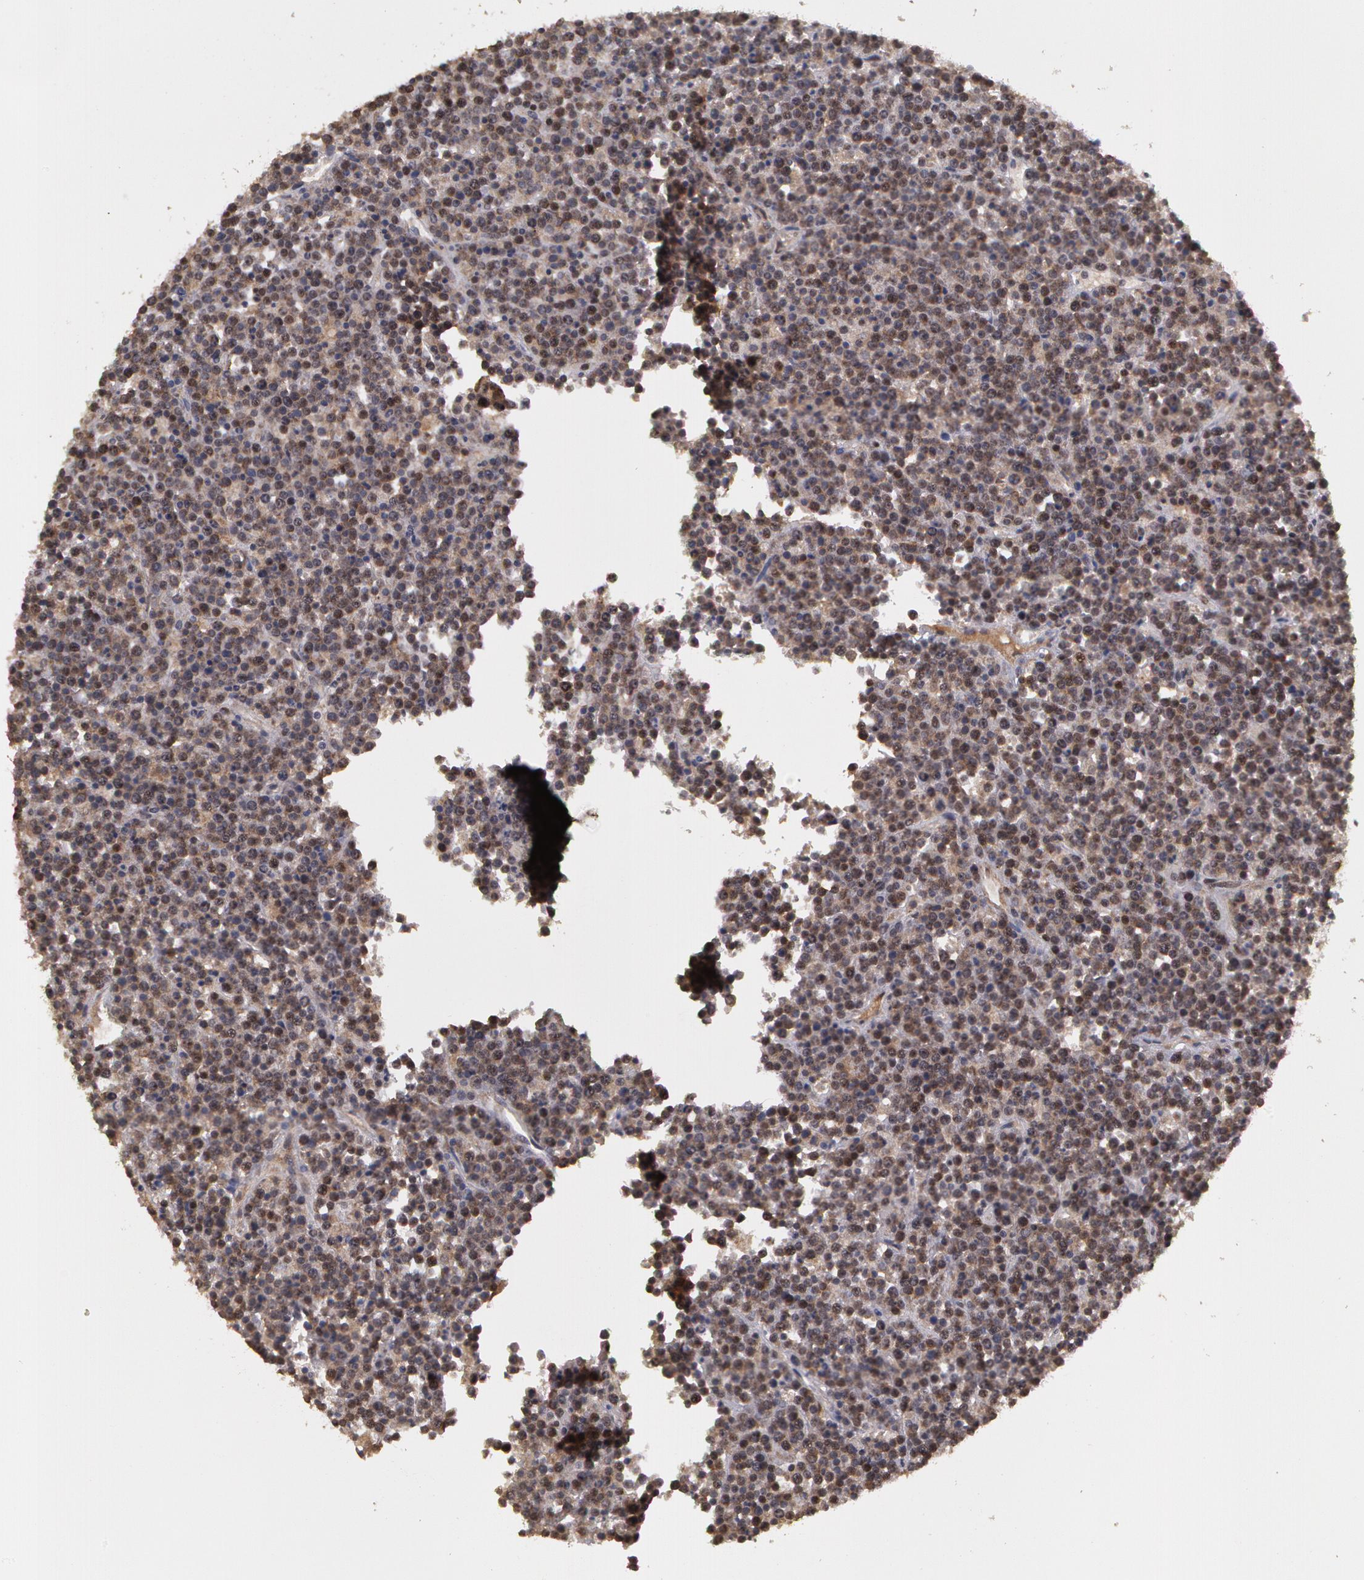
{"staining": {"intensity": "moderate", "quantity": ">75%", "location": "cytoplasmic/membranous,nuclear"}, "tissue": "lymphoma", "cell_type": "Tumor cells", "image_type": "cancer", "snomed": [{"axis": "morphology", "description": "Malignant lymphoma, non-Hodgkin's type, High grade"}, {"axis": "topography", "description": "Ovary"}], "caption": "Lymphoma stained with IHC displays moderate cytoplasmic/membranous and nuclear staining in about >75% of tumor cells.", "gene": "GLIS1", "patient": {"sex": "female", "age": 56}}